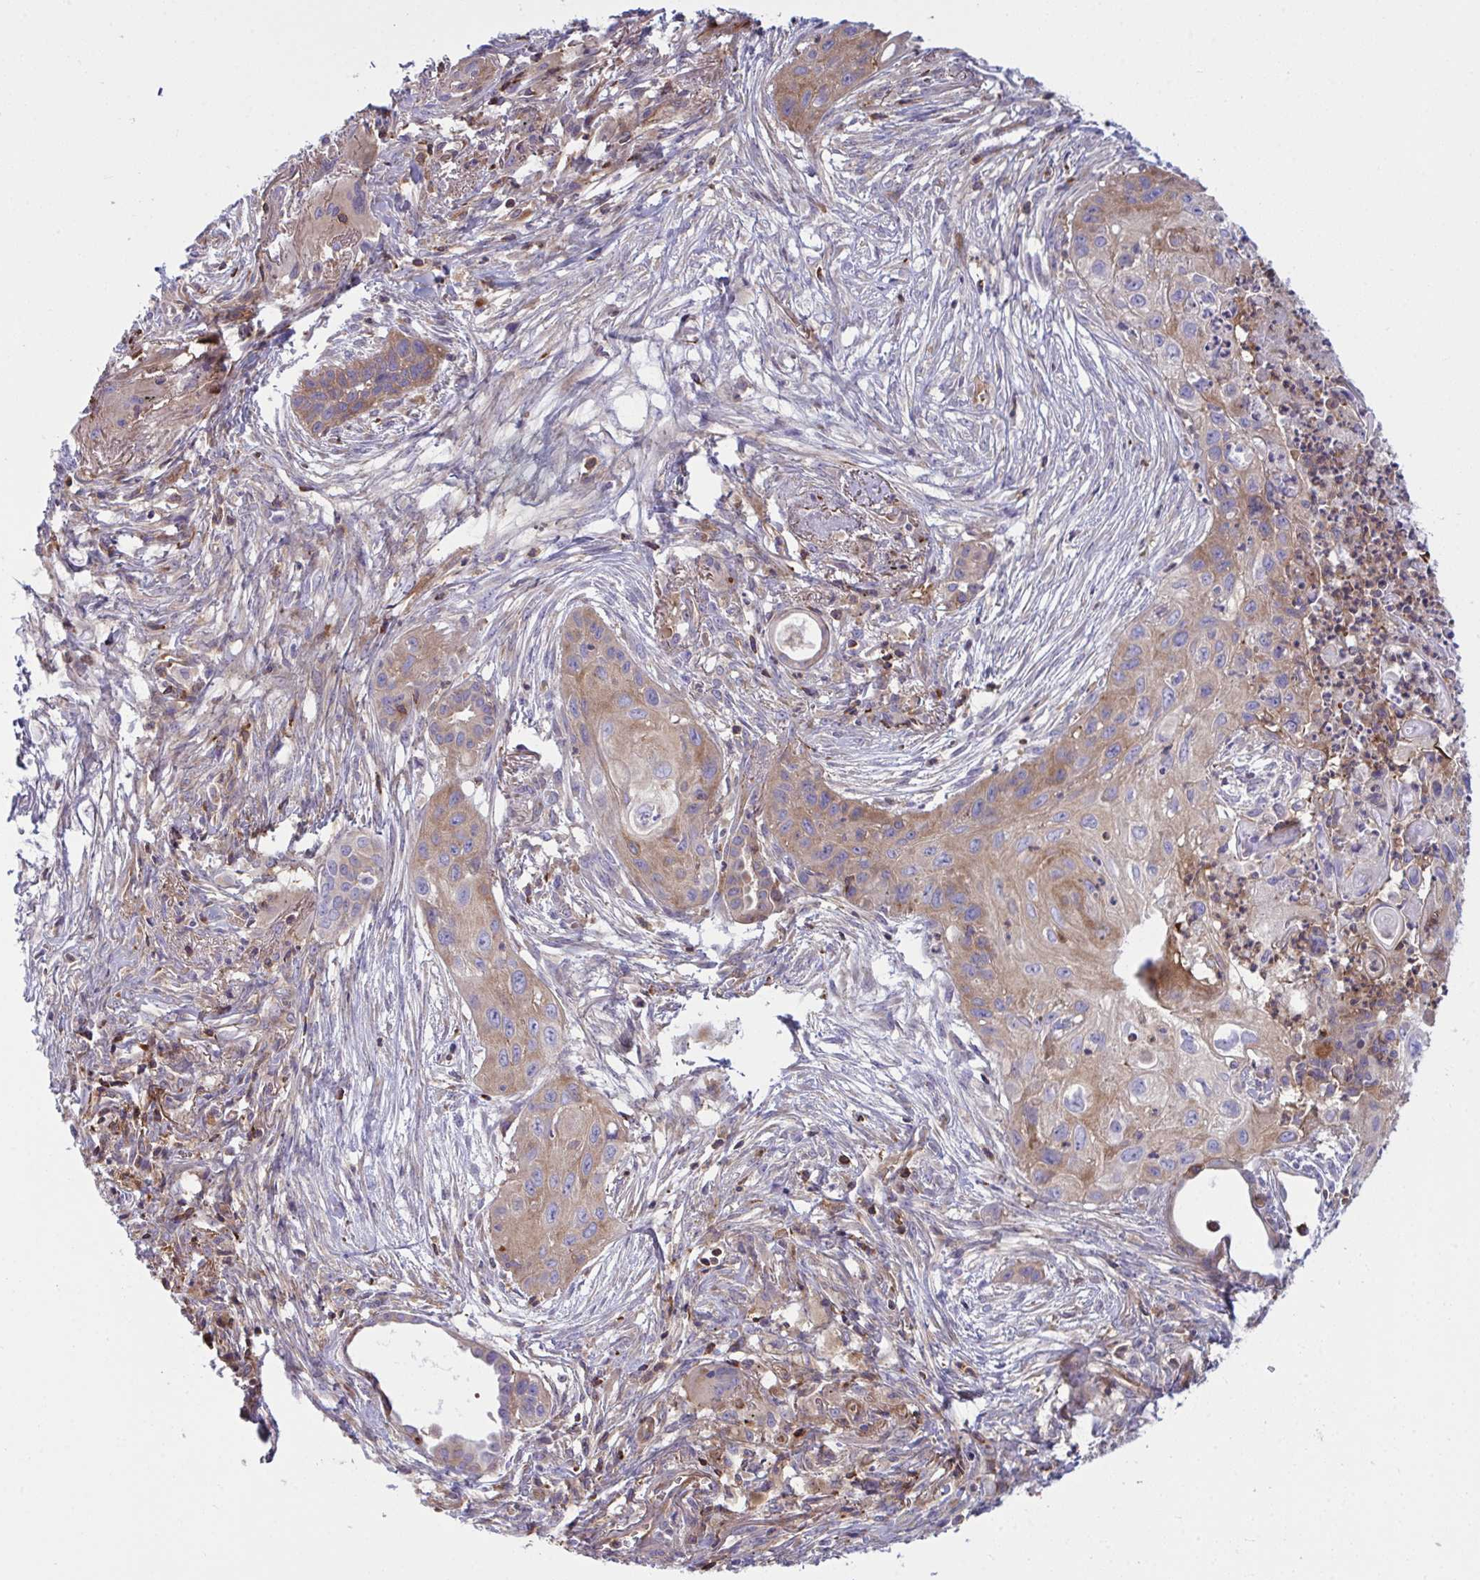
{"staining": {"intensity": "moderate", "quantity": ">75%", "location": "cytoplasmic/membranous"}, "tissue": "lung cancer", "cell_type": "Tumor cells", "image_type": "cancer", "snomed": [{"axis": "morphology", "description": "Squamous cell carcinoma, NOS"}, {"axis": "topography", "description": "Lung"}], "caption": "Brown immunohistochemical staining in human squamous cell carcinoma (lung) exhibits moderate cytoplasmic/membranous positivity in approximately >75% of tumor cells.", "gene": "TSC22D3", "patient": {"sex": "male", "age": 71}}